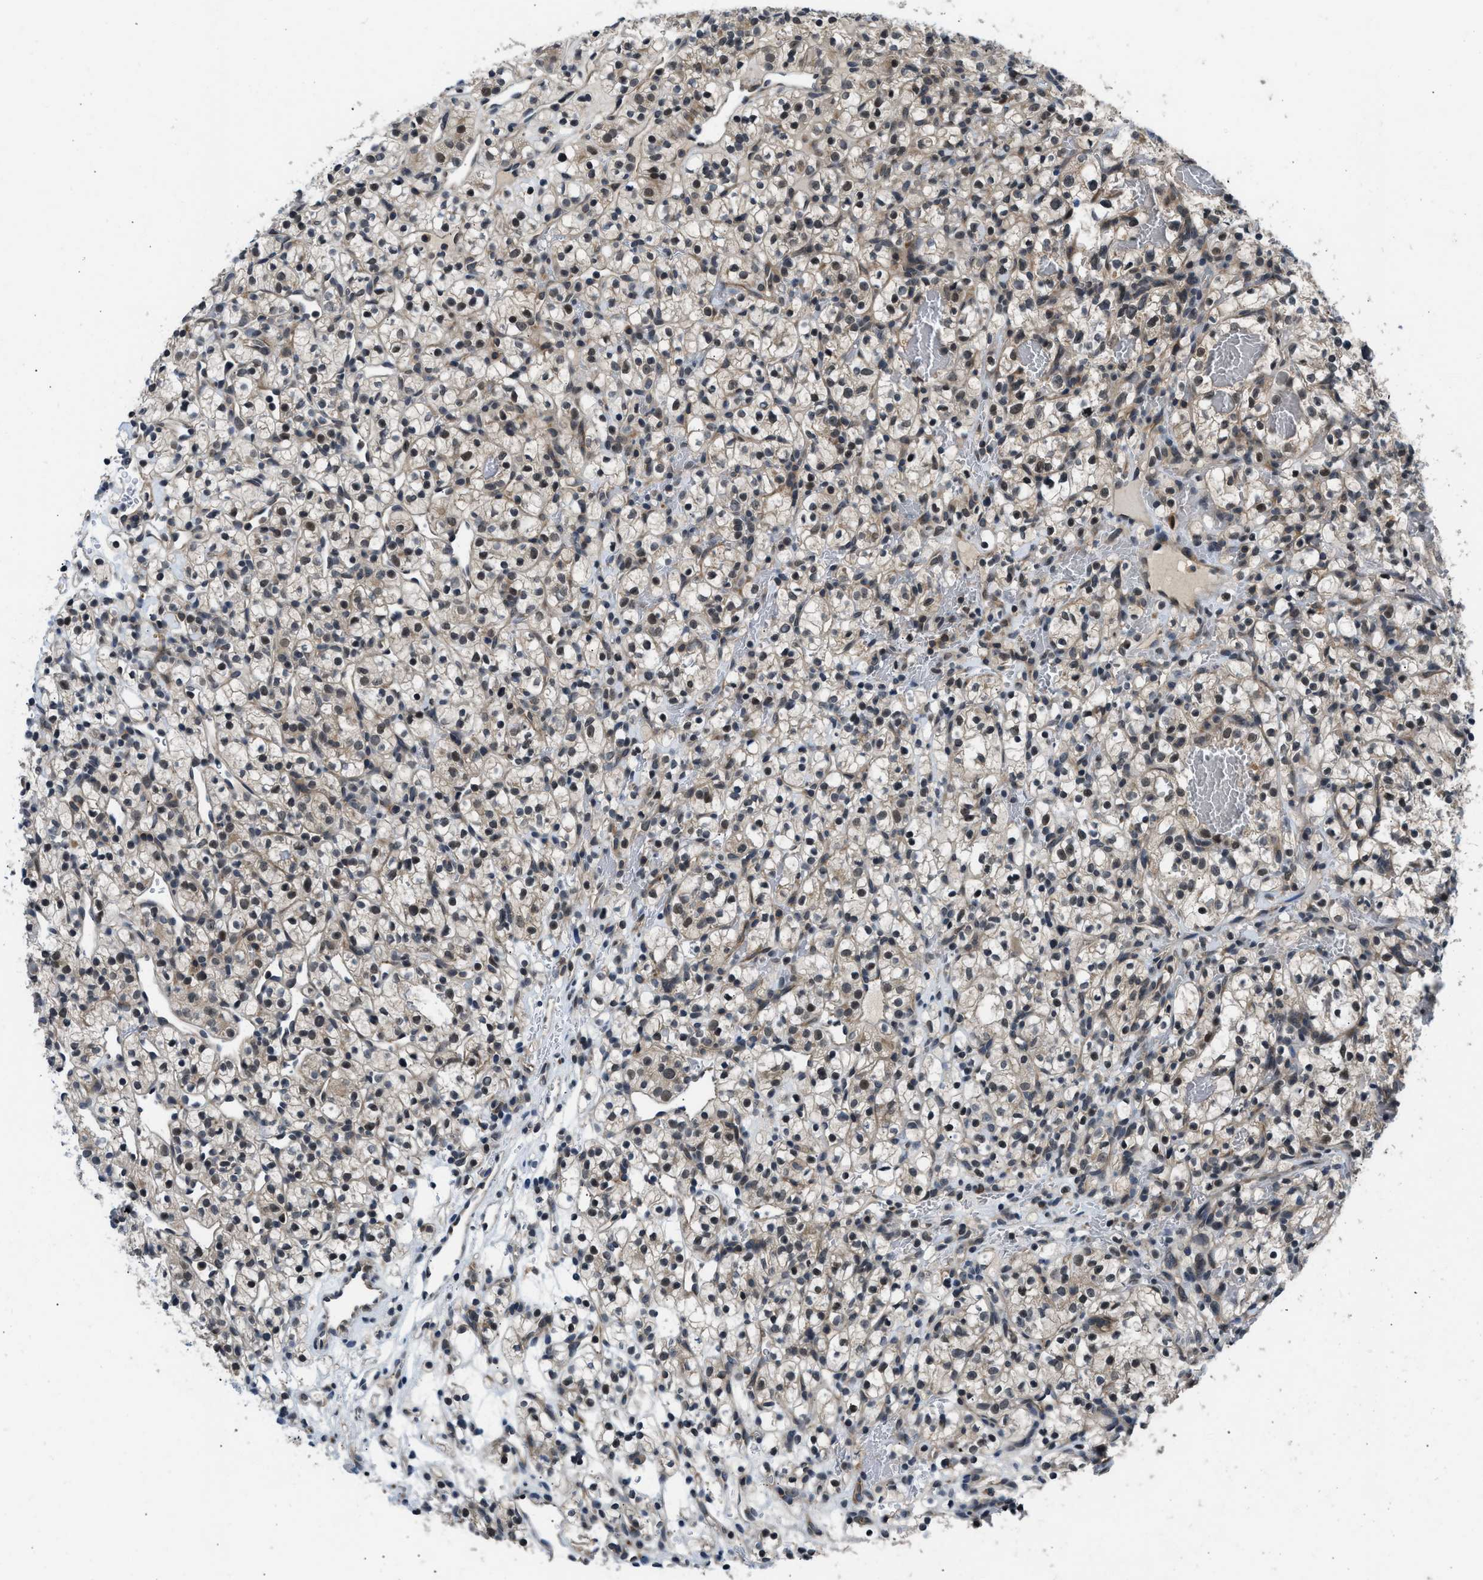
{"staining": {"intensity": "moderate", "quantity": ">75%", "location": "nuclear"}, "tissue": "renal cancer", "cell_type": "Tumor cells", "image_type": "cancer", "snomed": [{"axis": "morphology", "description": "Adenocarcinoma, NOS"}, {"axis": "topography", "description": "Kidney"}], "caption": "Immunohistochemistry (DAB (3,3'-diaminobenzidine)) staining of renal cancer shows moderate nuclear protein positivity in about >75% of tumor cells.", "gene": "MTMR1", "patient": {"sex": "female", "age": 57}}